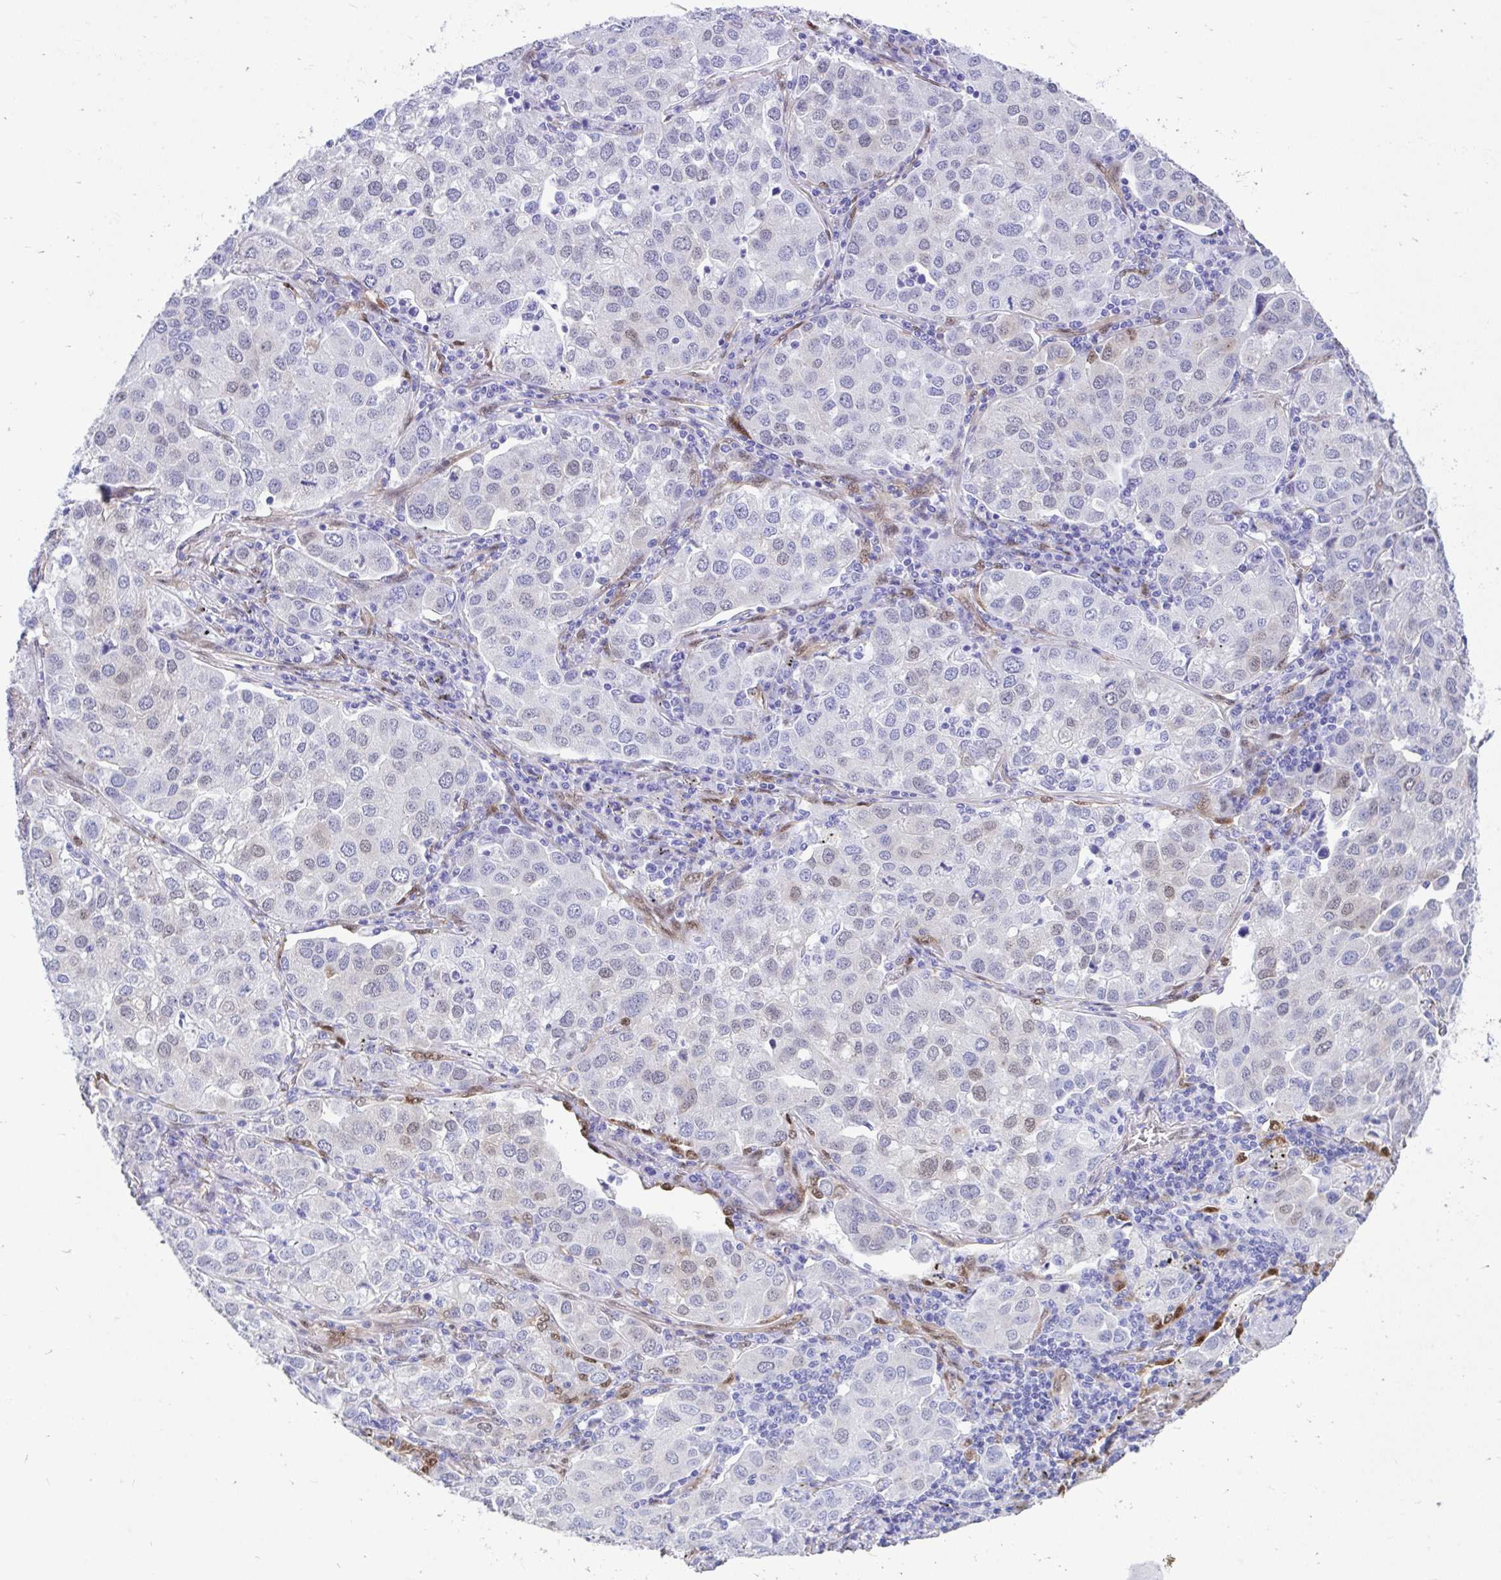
{"staining": {"intensity": "weak", "quantity": "<25%", "location": "nuclear"}, "tissue": "lung cancer", "cell_type": "Tumor cells", "image_type": "cancer", "snomed": [{"axis": "morphology", "description": "Adenocarcinoma, NOS"}, {"axis": "morphology", "description": "Adenocarcinoma, metastatic, NOS"}, {"axis": "topography", "description": "Lymph node"}, {"axis": "topography", "description": "Lung"}], "caption": "Lung cancer (adenocarcinoma) stained for a protein using immunohistochemistry (IHC) exhibits no expression tumor cells.", "gene": "RBPMS", "patient": {"sex": "female", "age": 65}}